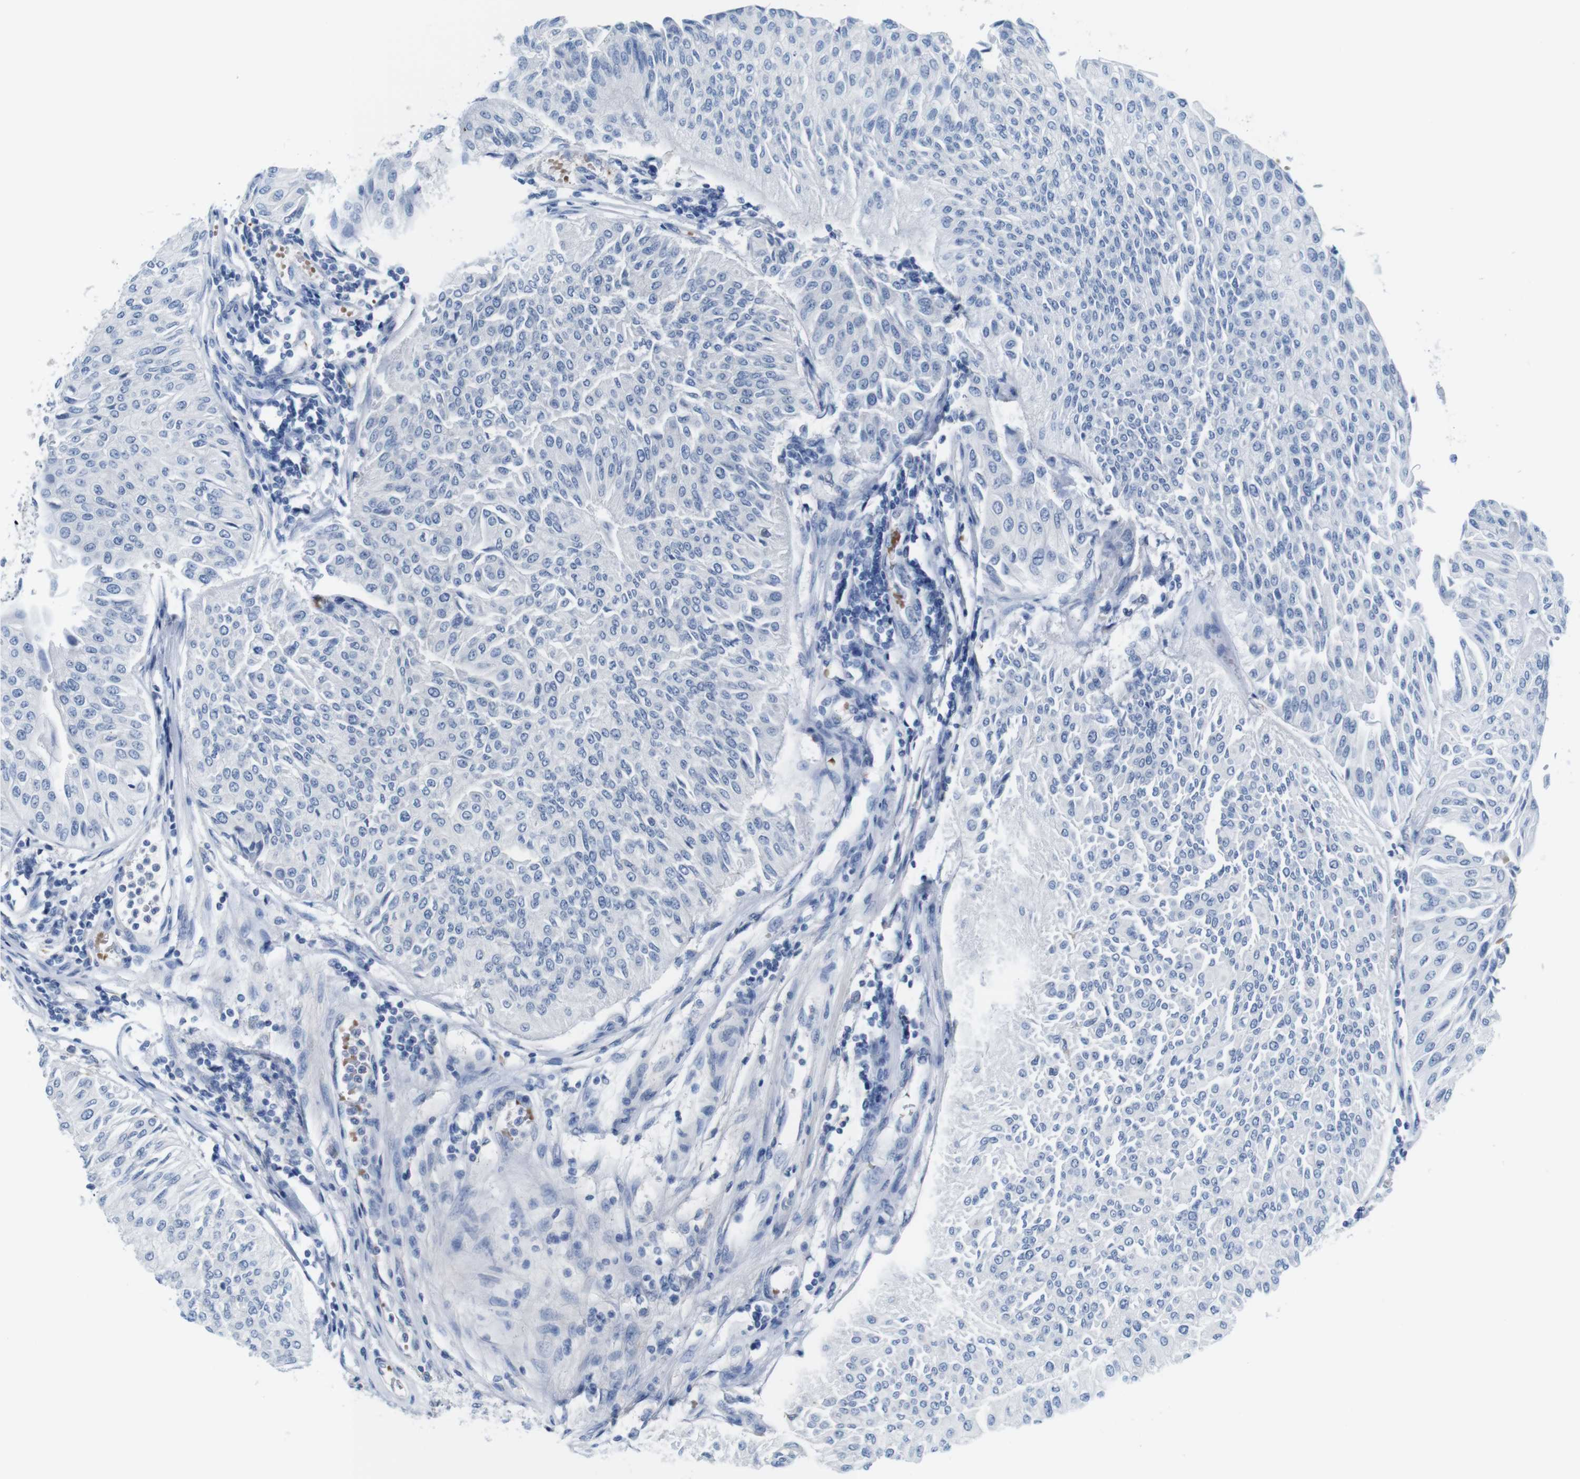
{"staining": {"intensity": "negative", "quantity": "none", "location": "none"}, "tissue": "urothelial cancer", "cell_type": "Tumor cells", "image_type": "cancer", "snomed": [{"axis": "morphology", "description": "Urothelial carcinoma, Low grade"}, {"axis": "topography", "description": "Urinary bladder"}], "caption": "This image is of urothelial cancer stained with IHC to label a protein in brown with the nuclei are counter-stained blue. There is no expression in tumor cells.", "gene": "IGSF8", "patient": {"sex": "male", "age": 67}}